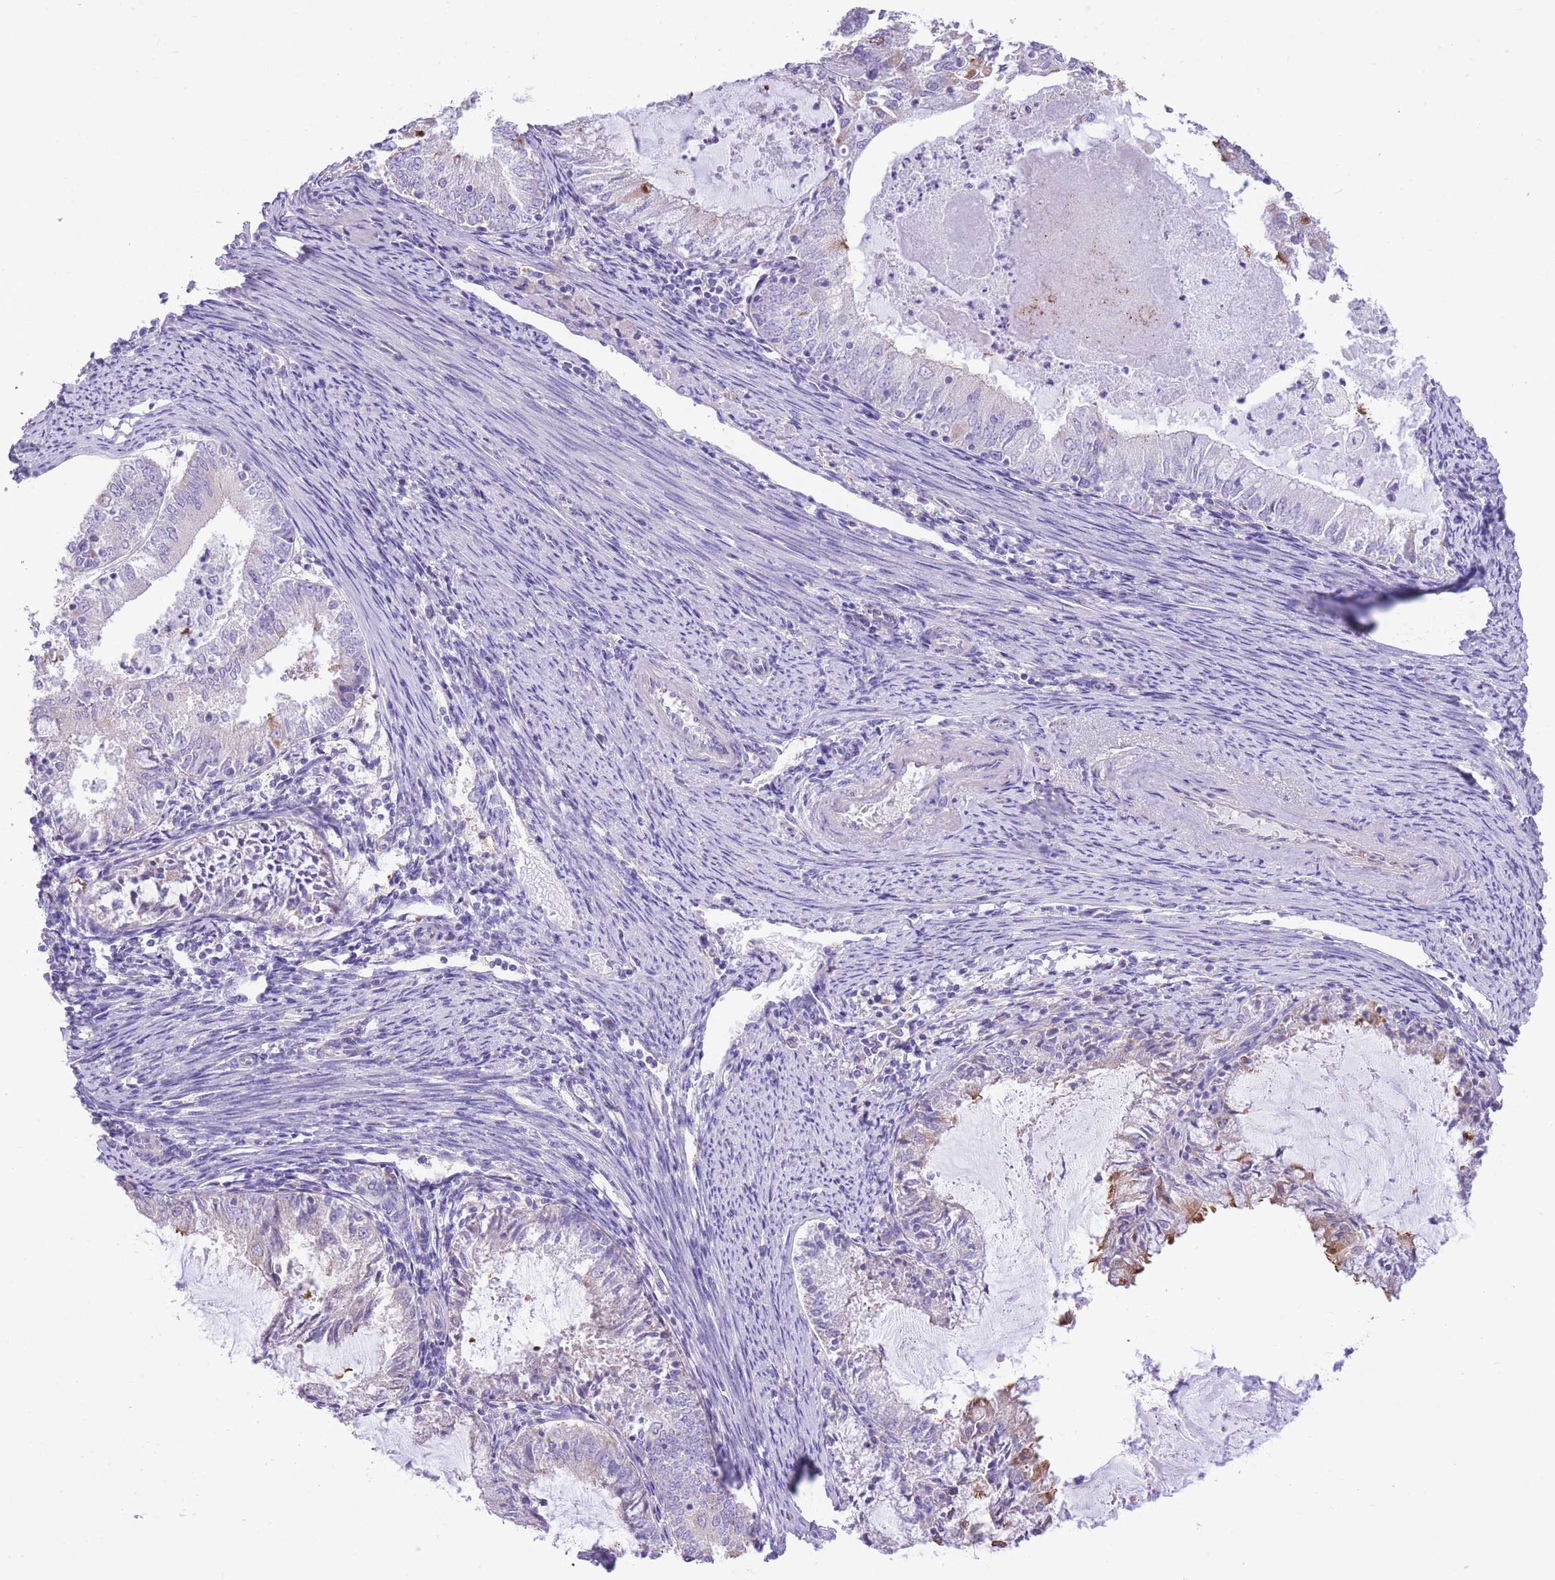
{"staining": {"intensity": "weak", "quantity": "<25%", "location": "cytoplasmic/membranous"}, "tissue": "endometrial cancer", "cell_type": "Tumor cells", "image_type": "cancer", "snomed": [{"axis": "morphology", "description": "Adenocarcinoma, NOS"}, {"axis": "topography", "description": "Endometrium"}], "caption": "IHC photomicrograph of neoplastic tissue: human endometrial cancer (adenocarcinoma) stained with DAB (3,3'-diaminobenzidine) demonstrates no significant protein expression in tumor cells. (DAB (3,3'-diaminobenzidine) immunohistochemistry (IHC) with hematoxylin counter stain).", "gene": "RHOU", "patient": {"sex": "female", "age": 57}}